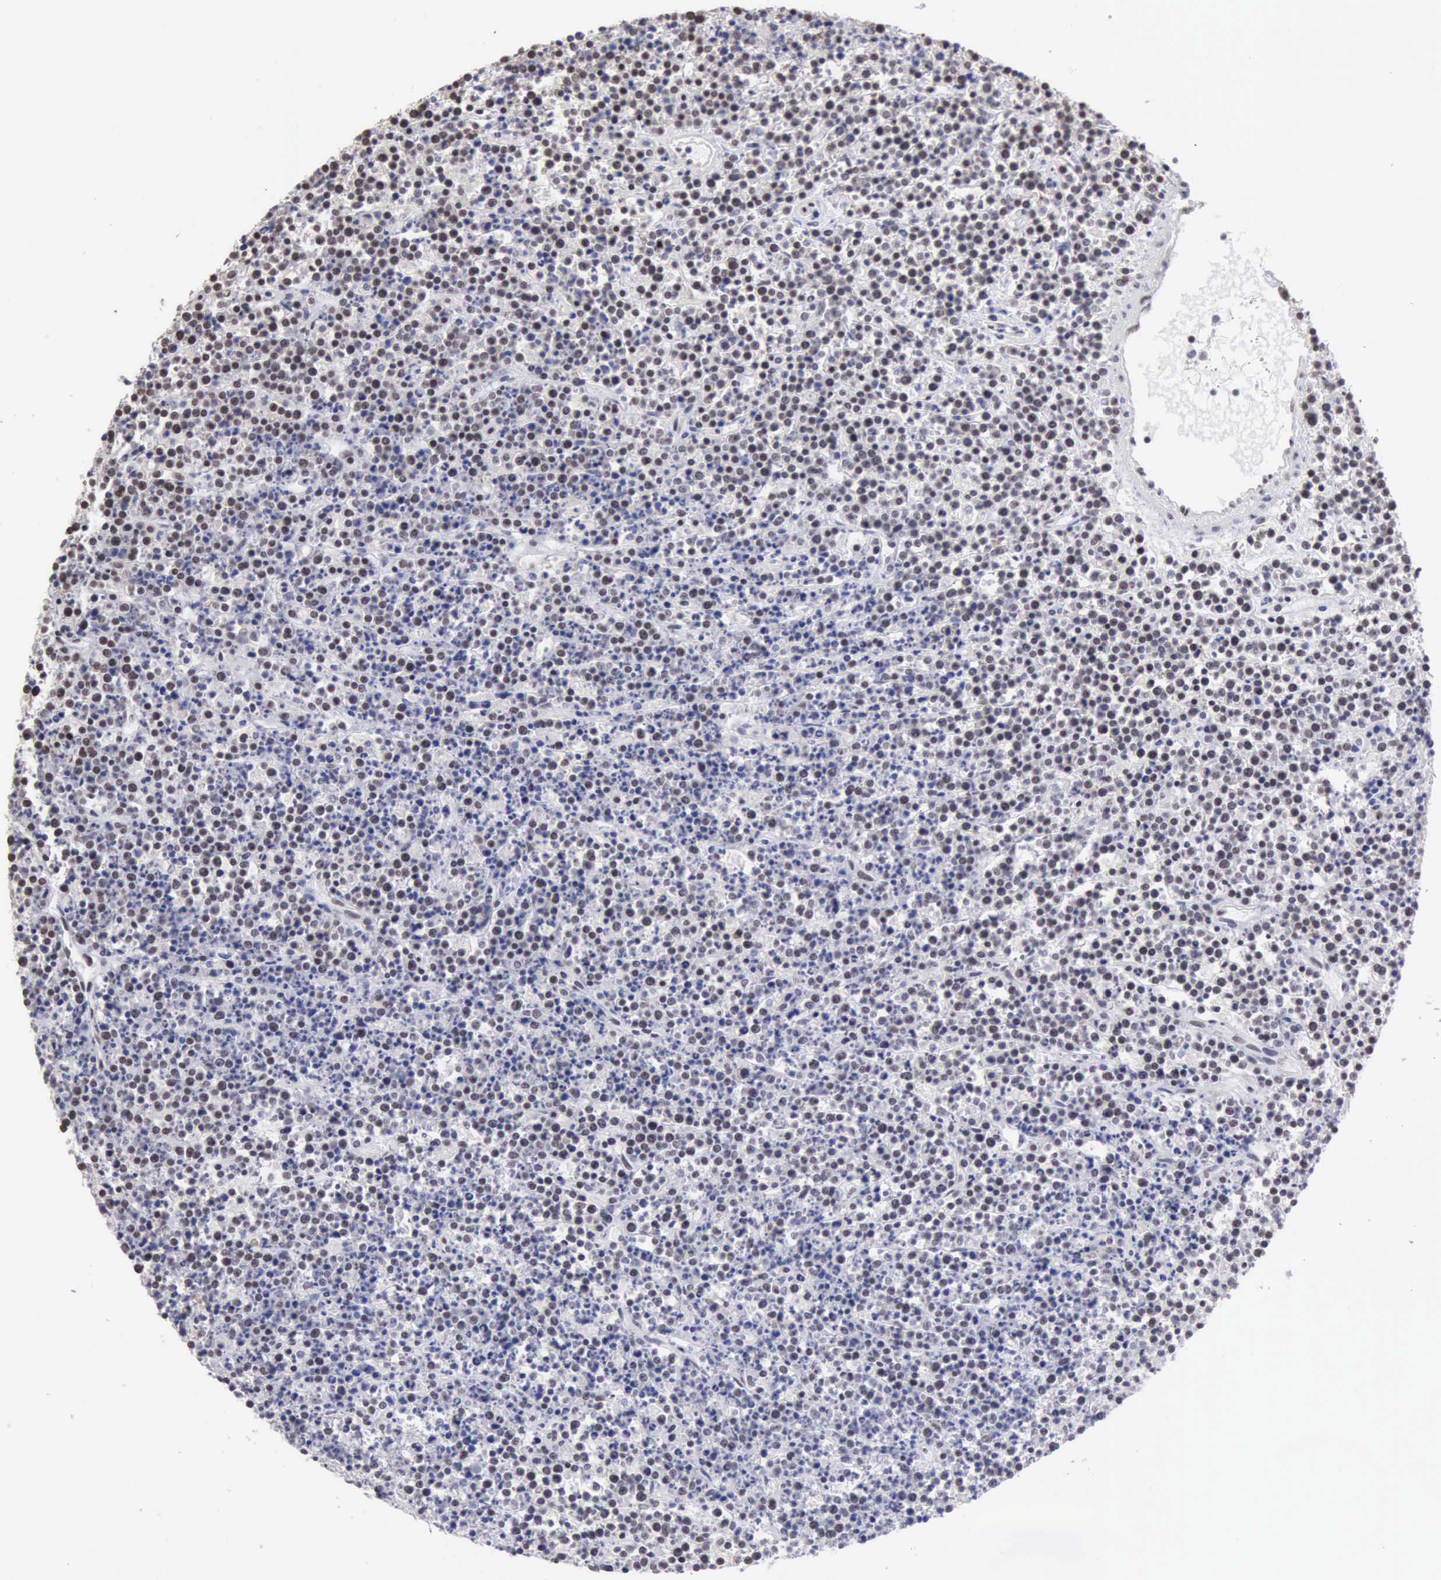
{"staining": {"intensity": "weak", "quantity": "<25%", "location": "nuclear"}, "tissue": "lymphoma", "cell_type": "Tumor cells", "image_type": "cancer", "snomed": [{"axis": "morphology", "description": "Malignant lymphoma, non-Hodgkin's type, High grade"}, {"axis": "topography", "description": "Ovary"}], "caption": "Immunohistochemistry histopathology image of neoplastic tissue: malignant lymphoma, non-Hodgkin's type (high-grade) stained with DAB displays no significant protein positivity in tumor cells.", "gene": "TAF1", "patient": {"sex": "female", "age": 56}}